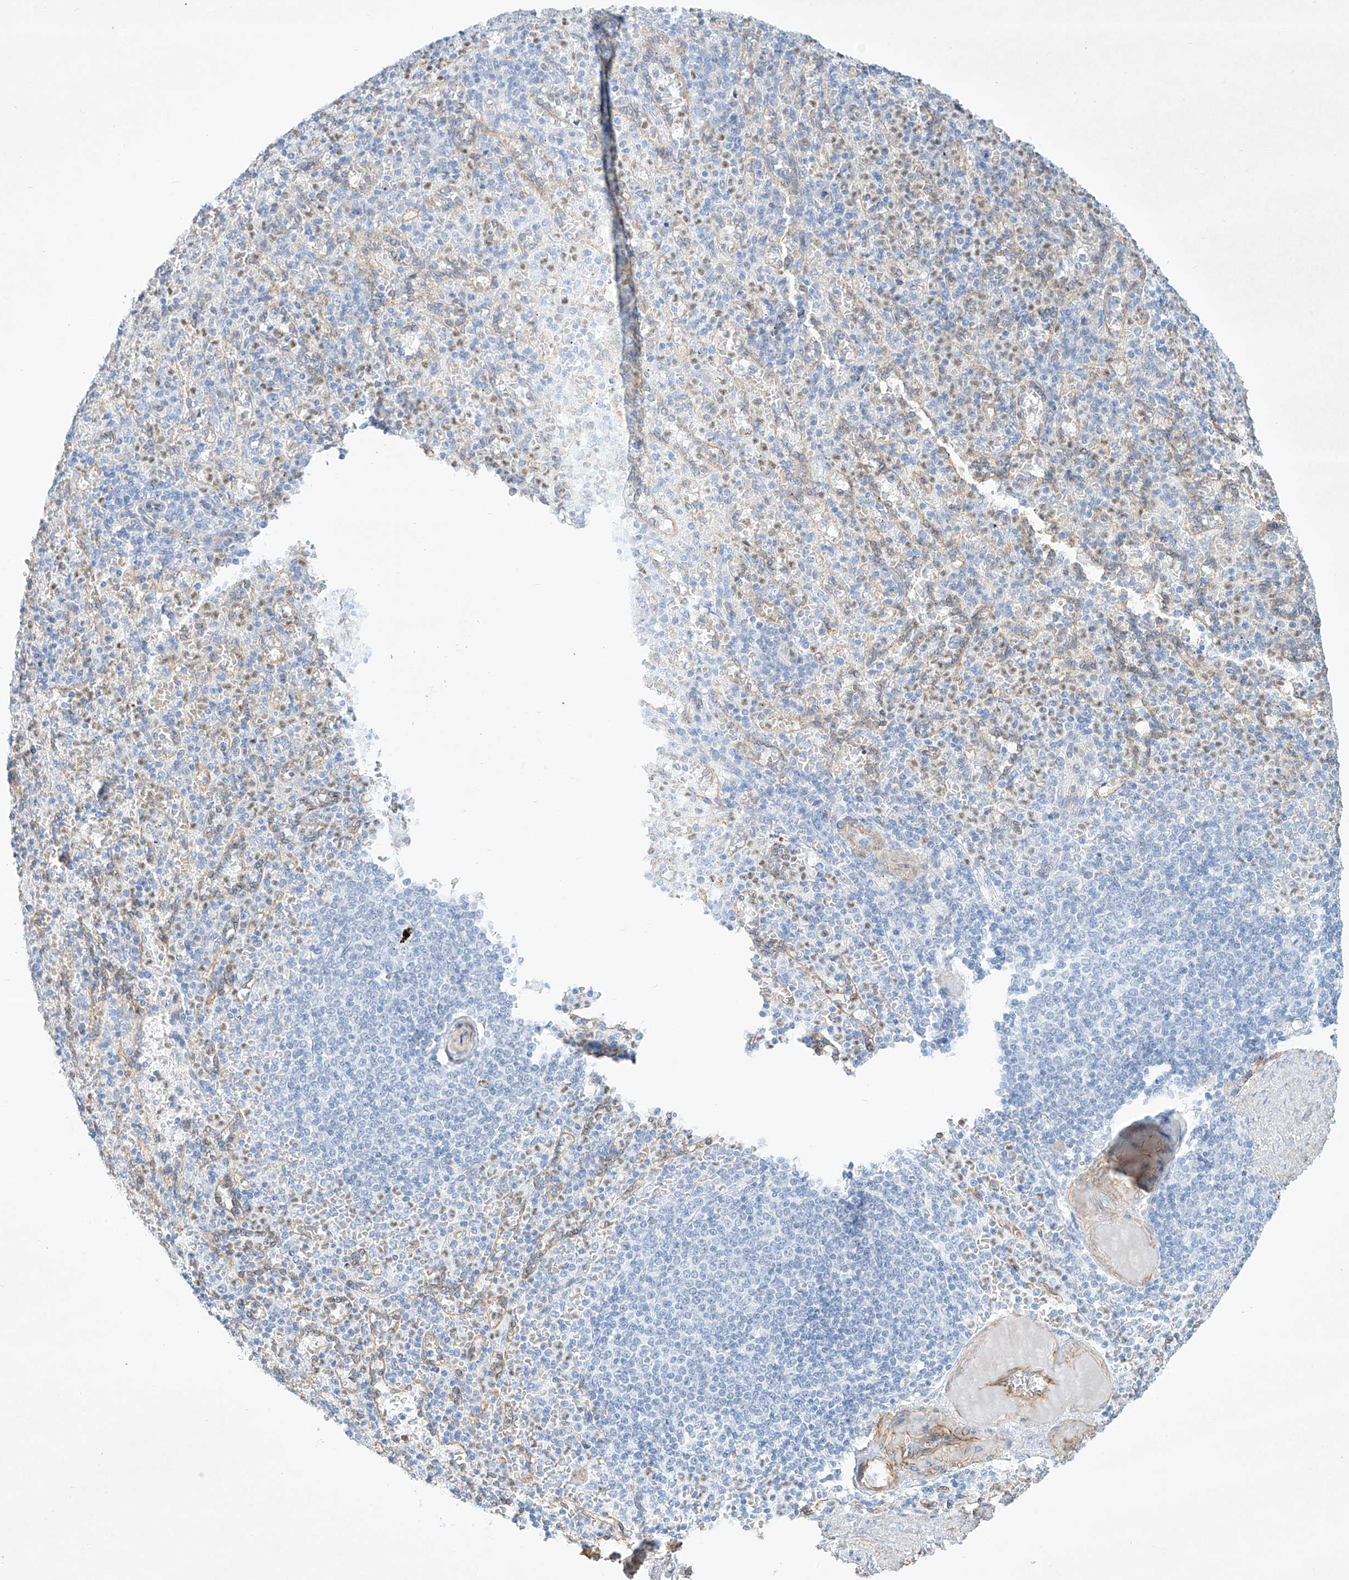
{"staining": {"intensity": "moderate", "quantity": "<25%", "location": "nuclear"}, "tissue": "spleen", "cell_type": "Cells in red pulp", "image_type": "normal", "snomed": [{"axis": "morphology", "description": "Normal tissue, NOS"}, {"axis": "topography", "description": "Spleen"}], "caption": "Cells in red pulp display moderate nuclear expression in about <25% of cells in benign spleen. Using DAB (brown) and hematoxylin (blue) stains, captured at high magnification using brightfield microscopy.", "gene": "REEP2", "patient": {"sex": "female", "age": 74}}